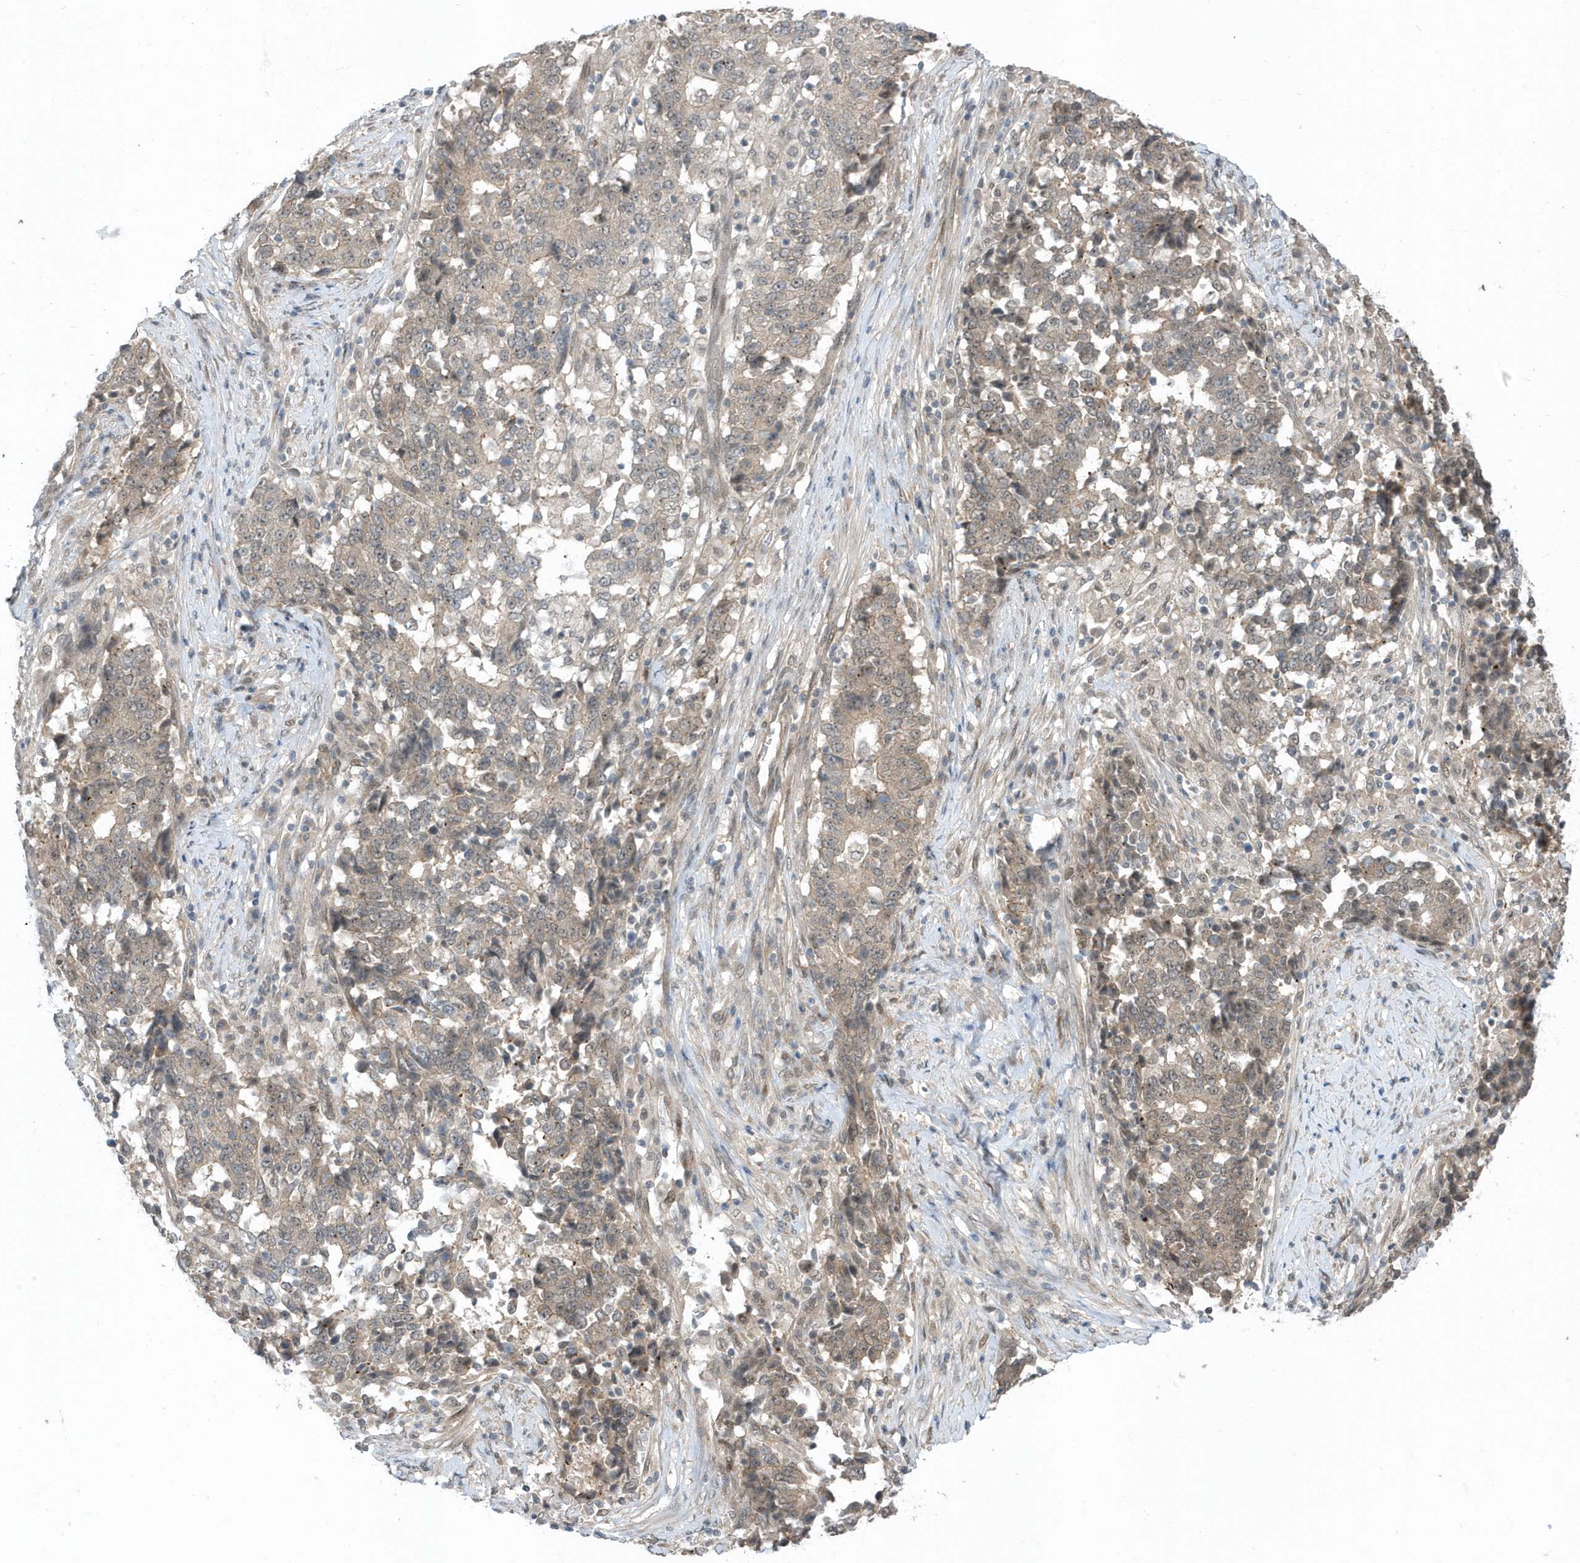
{"staining": {"intensity": "negative", "quantity": "none", "location": "none"}, "tissue": "stomach cancer", "cell_type": "Tumor cells", "image_type": "cancer", "snomed": [{"axis": "morphology", "description": "Adenocarcinoma, NOS"}, {"axis": "topography", "description": "Stomach"}], "caption": "Immunohistochemistry (IHC) photomicrograph of neoplastic tissue: human stomach cancer stained with DAB shows no significant protein staining in tumor cells. (DAB (3,3'-diaminobenzidine) immunohistochemistry, high magnification).", "gene": "USP53", "patient": {"sex": "male", "age": 59}}